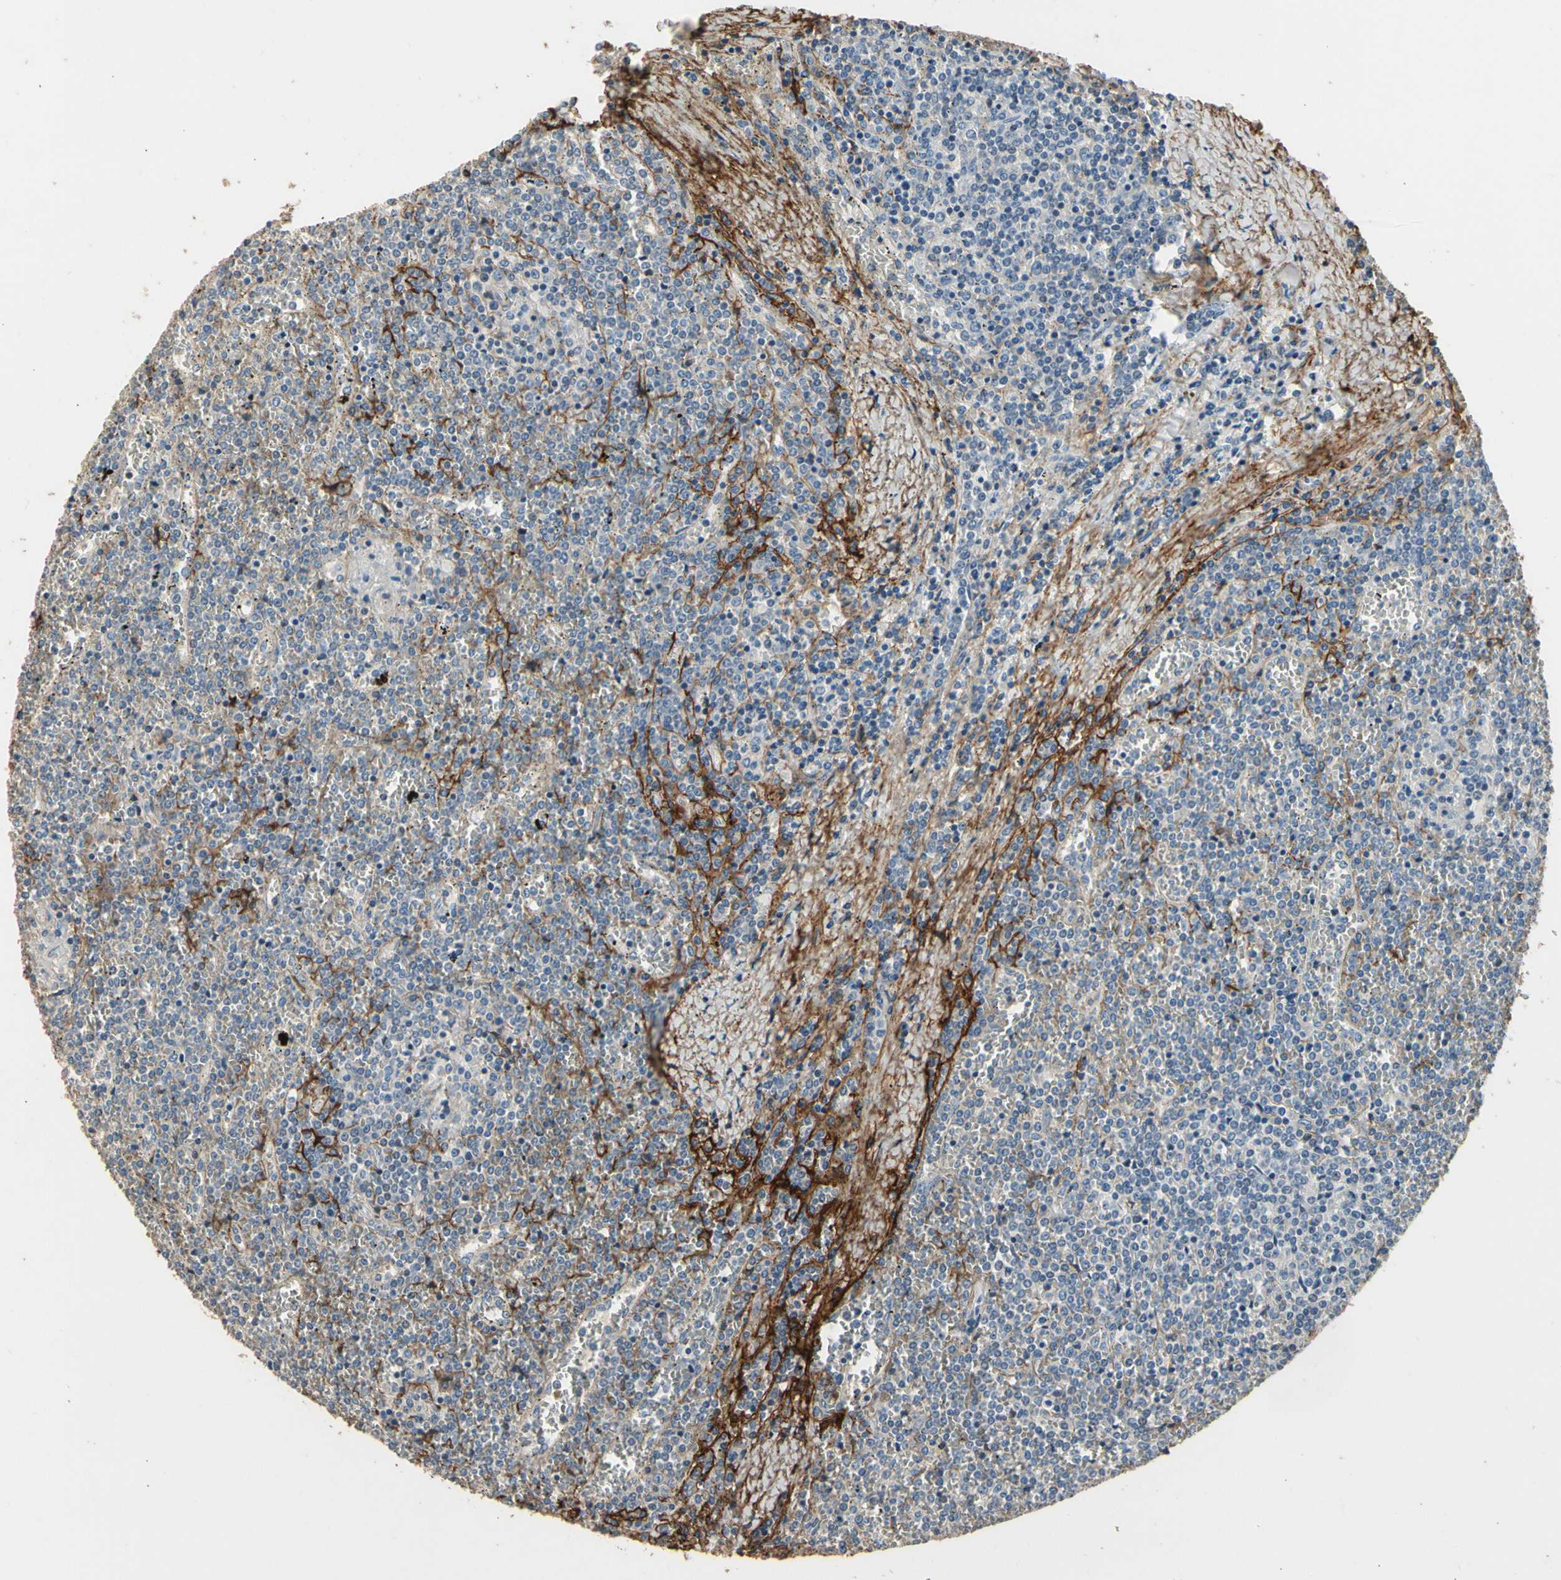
{"staining": {"intensity": "weak", "quantity": "<25%", "location": "cytoplasmic/membranous"}, "tissue": "lymphoma", "cell_type": "Tumor cells", "image_type": "cancer", "snomed": [{"axis": "morphology", "description": "Malignant lymphoma, non-Hodgkin's type, Low grade"}, {"axis": "topography", "description": "Spleen"}], "caption": "There is no significant staining in tumor cells of malignant lymphoma, non-Hodgkin's type (low-grade).", "gene": "SUSD2", "patient": {"sex": "female", "age": 19}}